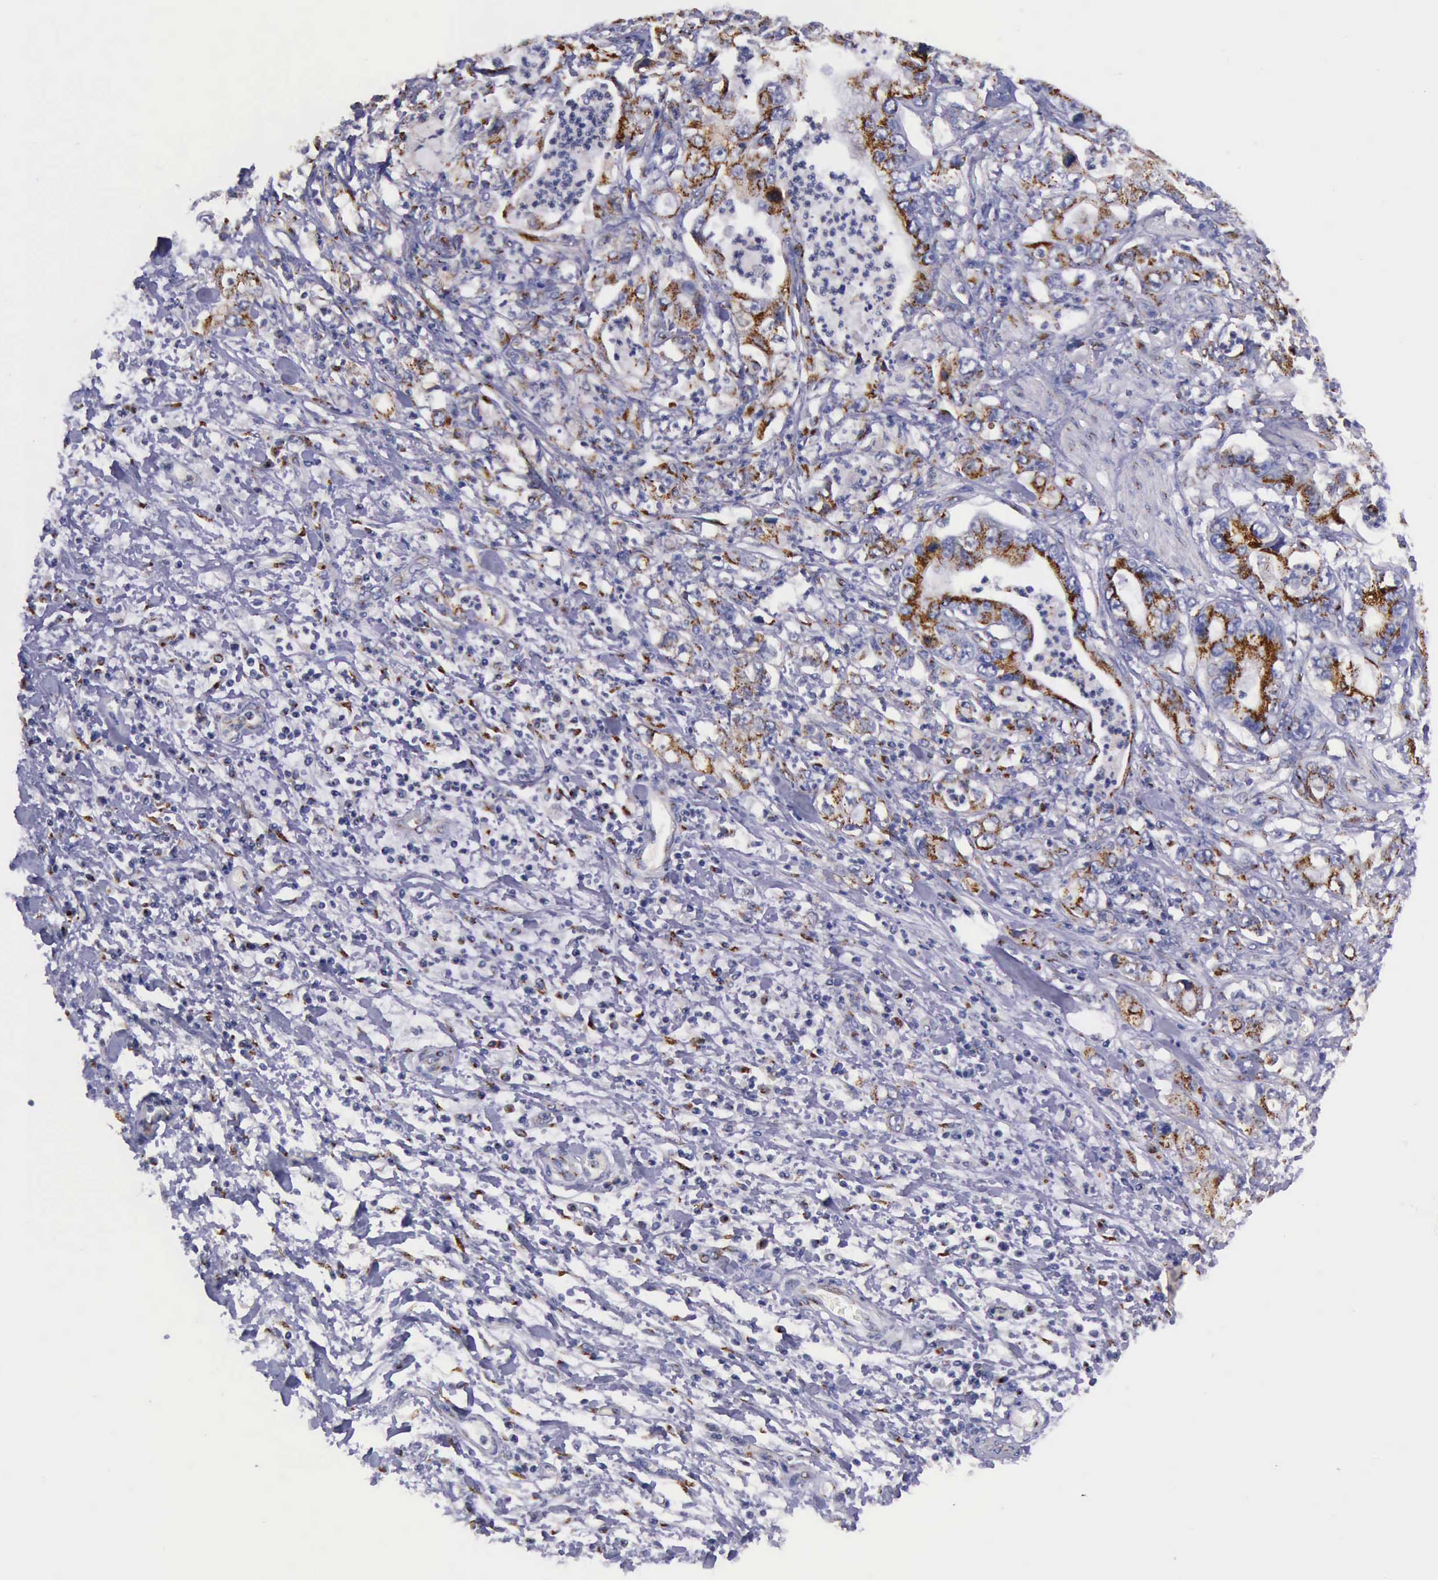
{"staining": {"intensity": "strong", "quantity": ">75%", "location": "cytoplasmic/membranous"}, "tissue": "stomach cancer", "cell_type": "Tumor cells", "image_type": "cancer", "snomed": [{"axis": "morphology", "description": "Adenocarcinoma, NOS"}, {"axis": "topography", "description": "Pancreas"}, {"axis": "topography", "description": "Stomach, upper"}], "caption": "Immunohistochemistry (IHC) staining of stomach adenocarcinoma, which demonstrates high levels of strong cytoplasmic/membranous positivity in approximately >75% of tumor cells indicating strong cytoplasmic/membranous protein positivity. The staining was performed using DAB (brown) for protein detection and nuclei were counterstained in hematoxylin (blue).", "gene": "GOLGA5", "patient": {"sex": "male", "age": 77}}